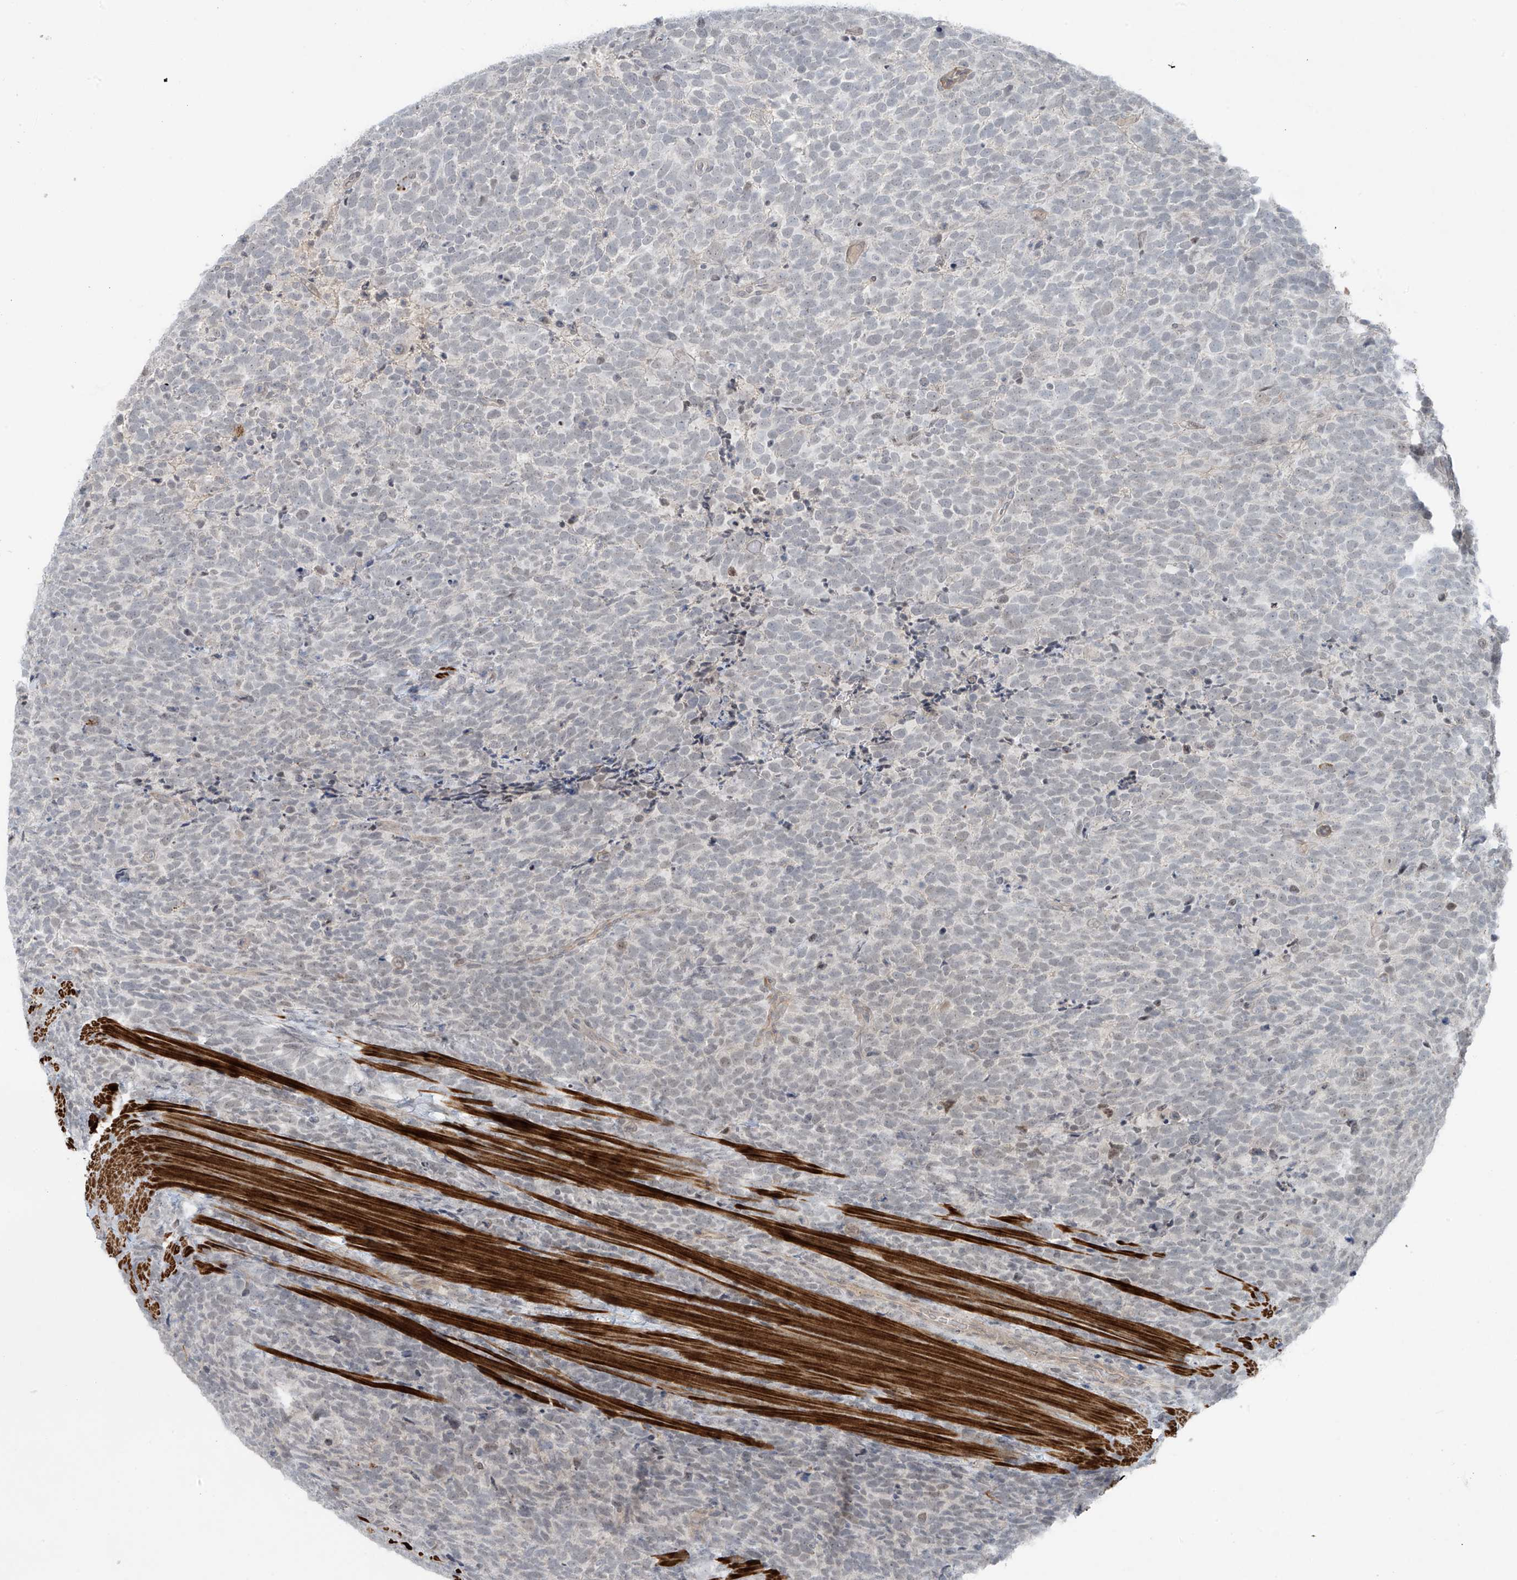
{"staining": {"intensity": "negative", "quantity": "none", "location": "none"}, "tissue": "urothelial cancer", "cell_type": "Tumor cells", "image_type": "cancer", "snomed": [{"axis": "morphology", "description": "Urothelial carcinoma, High grade"}, {"axis": "topography", "description": "Urinary bladder"}], "caption": "A histopathology image of human urothelial carcinoma (high-grade) is negative for staining in tumor cells.", "gene": "RASGEF1A", "patient": {"sex": "female", "age": 82}}